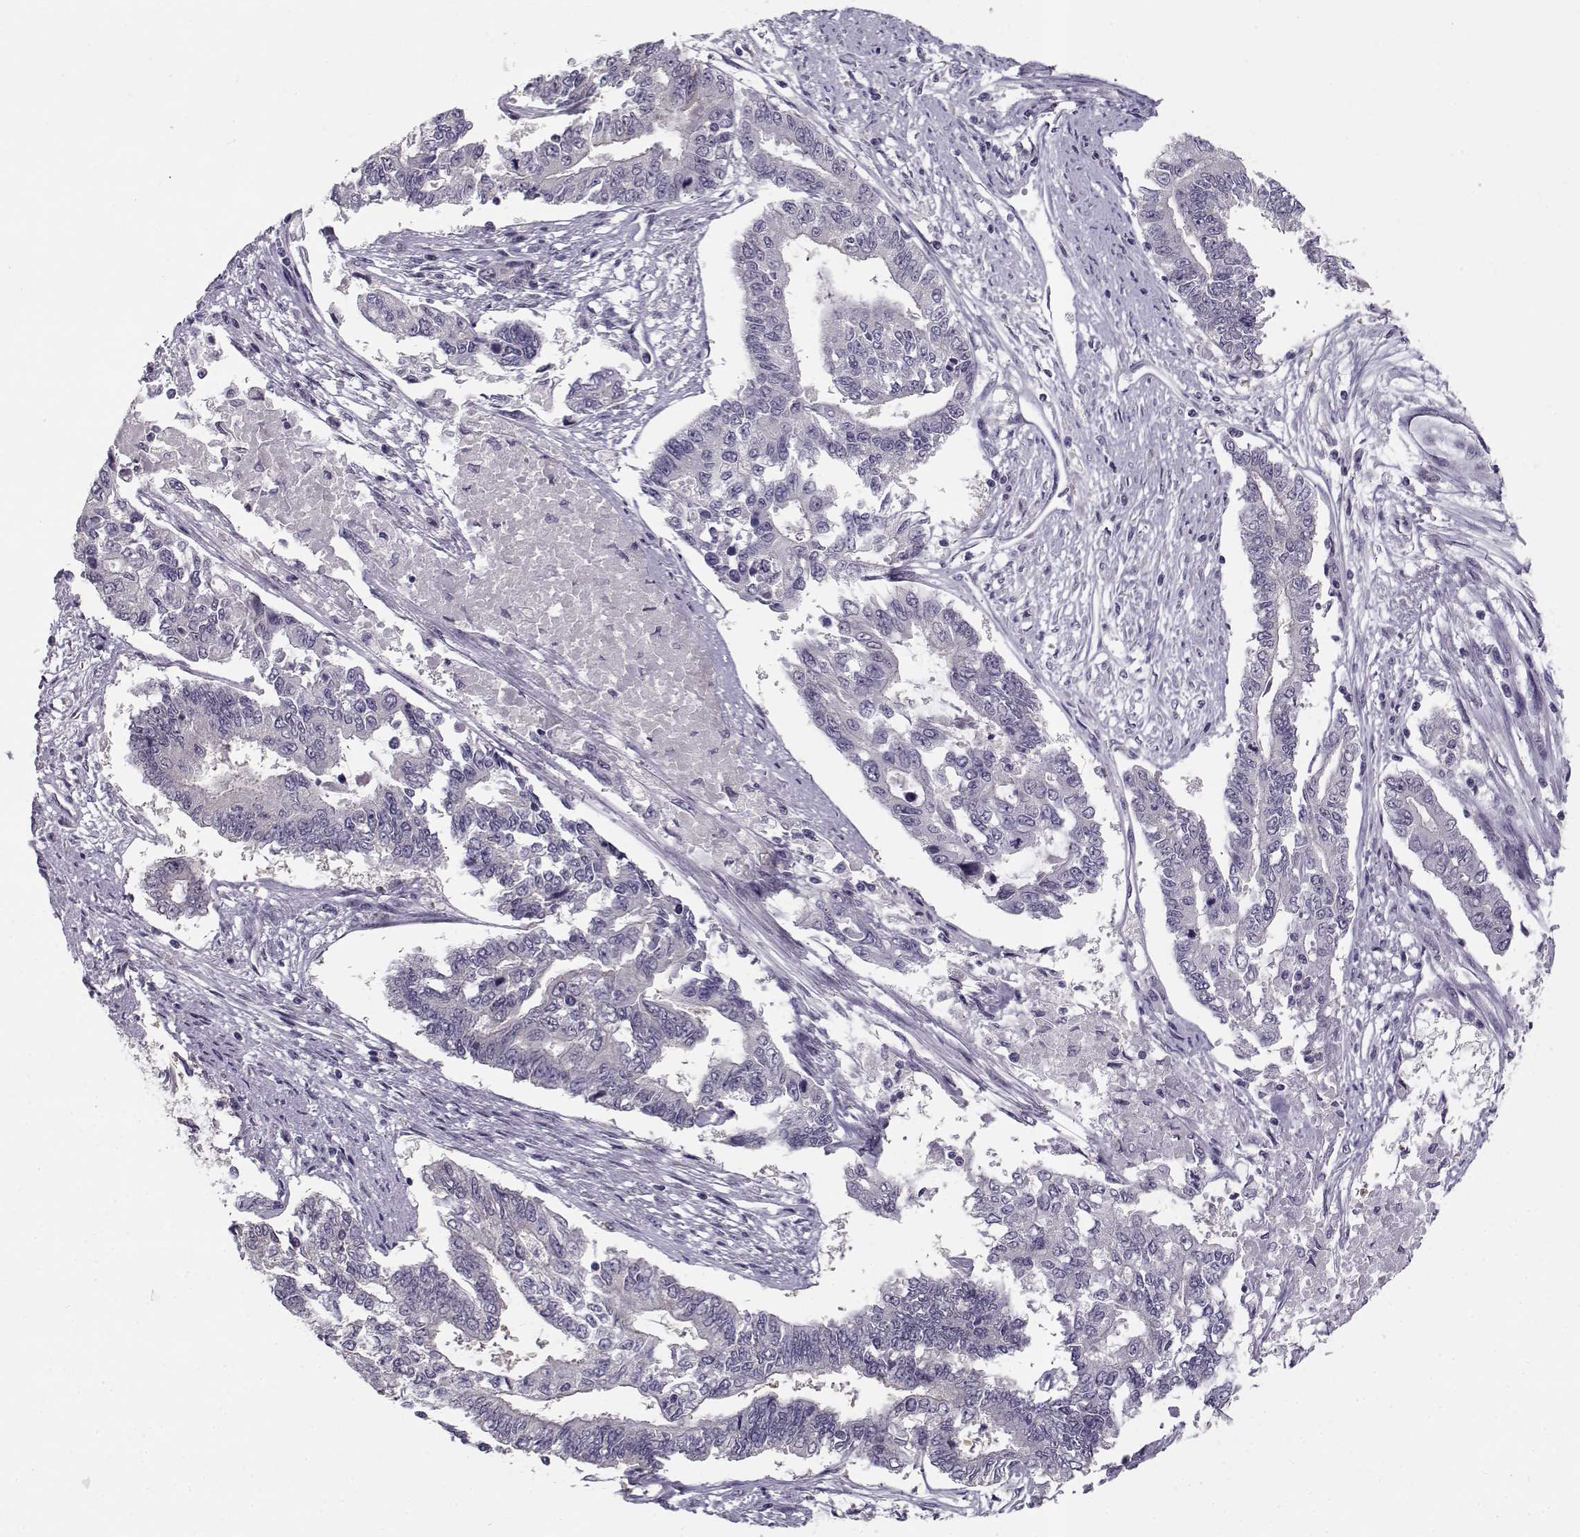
{"staining": {"intensity": "negative", "quantity": "none", "location": "none"}, "tissue": "endometrial cancer", "cell_type": "Tumor cells", "image_type": "cancer", "snomed": [{"axis": "morphology", "description": "Adenocarcinoma, NOS"}, {"axis": "topography", "description": "Uterus"}], "caption": "Endometrial adenocarcinoma stained for a protein using immunohistochemistry (IHC) exhibits no expression tumor cells.", "gene": "C16orf86", "patient": {"sex": "female", "age": 59}}